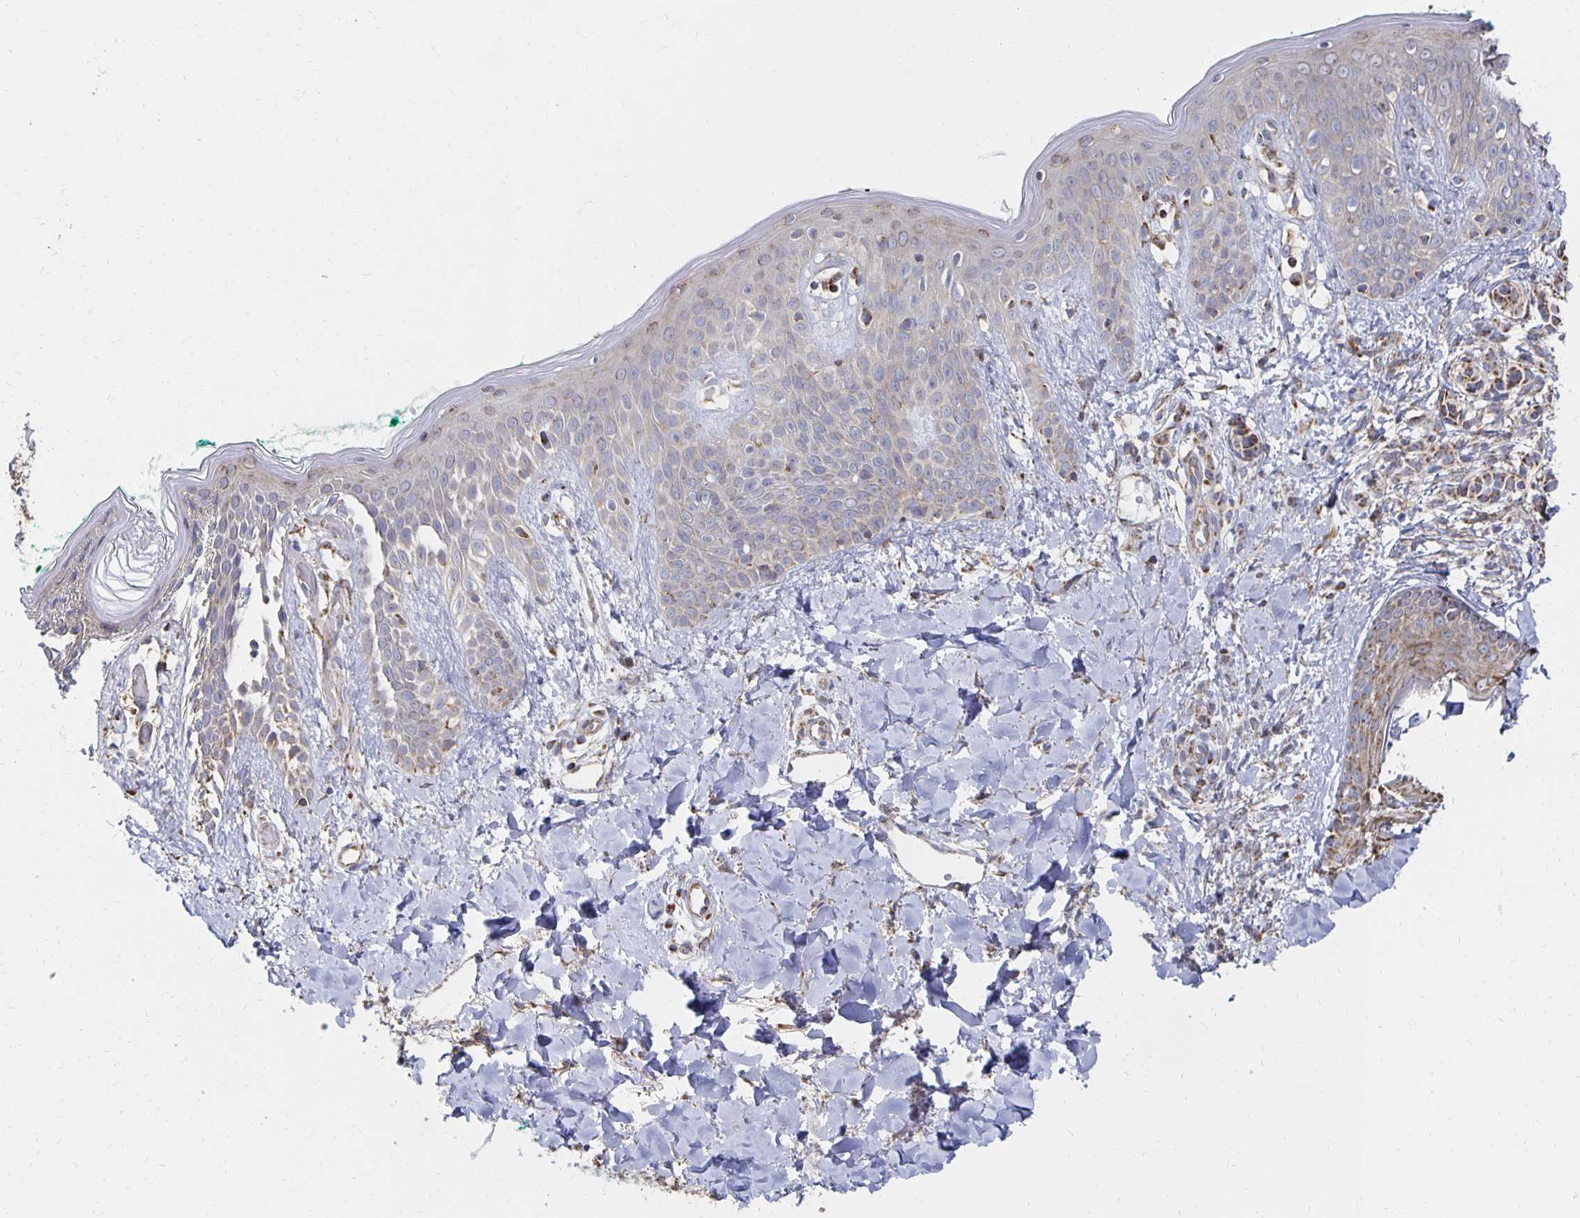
{"staining": {"intensity": "moderate", "quantity": "25%-75%", "location": "cytoplasmic/membranous"}, "tissue": "skin", "cell_type": "Fibroblasts", "image_type": "normal", "snomed": [{"axis": "morphology", "description": "Normal tissue, NOS"}, {"axis": "topography", "description": "Skin"}], "caption": "Immunohistochemistry (IHC) staining of normal skin, which shows medium levels of moderate cytoplasmic/membranous positivity in about 25%-75% of fibroblasts indicating moderate cytoplasmic/membranous protein staining. The staining was performed using DAB (brown) for protein detection and nuclei were counterstained in hematoxylin (blue).", "gene": "NKX2", "patient": {"sex": "male", "age": 16}}